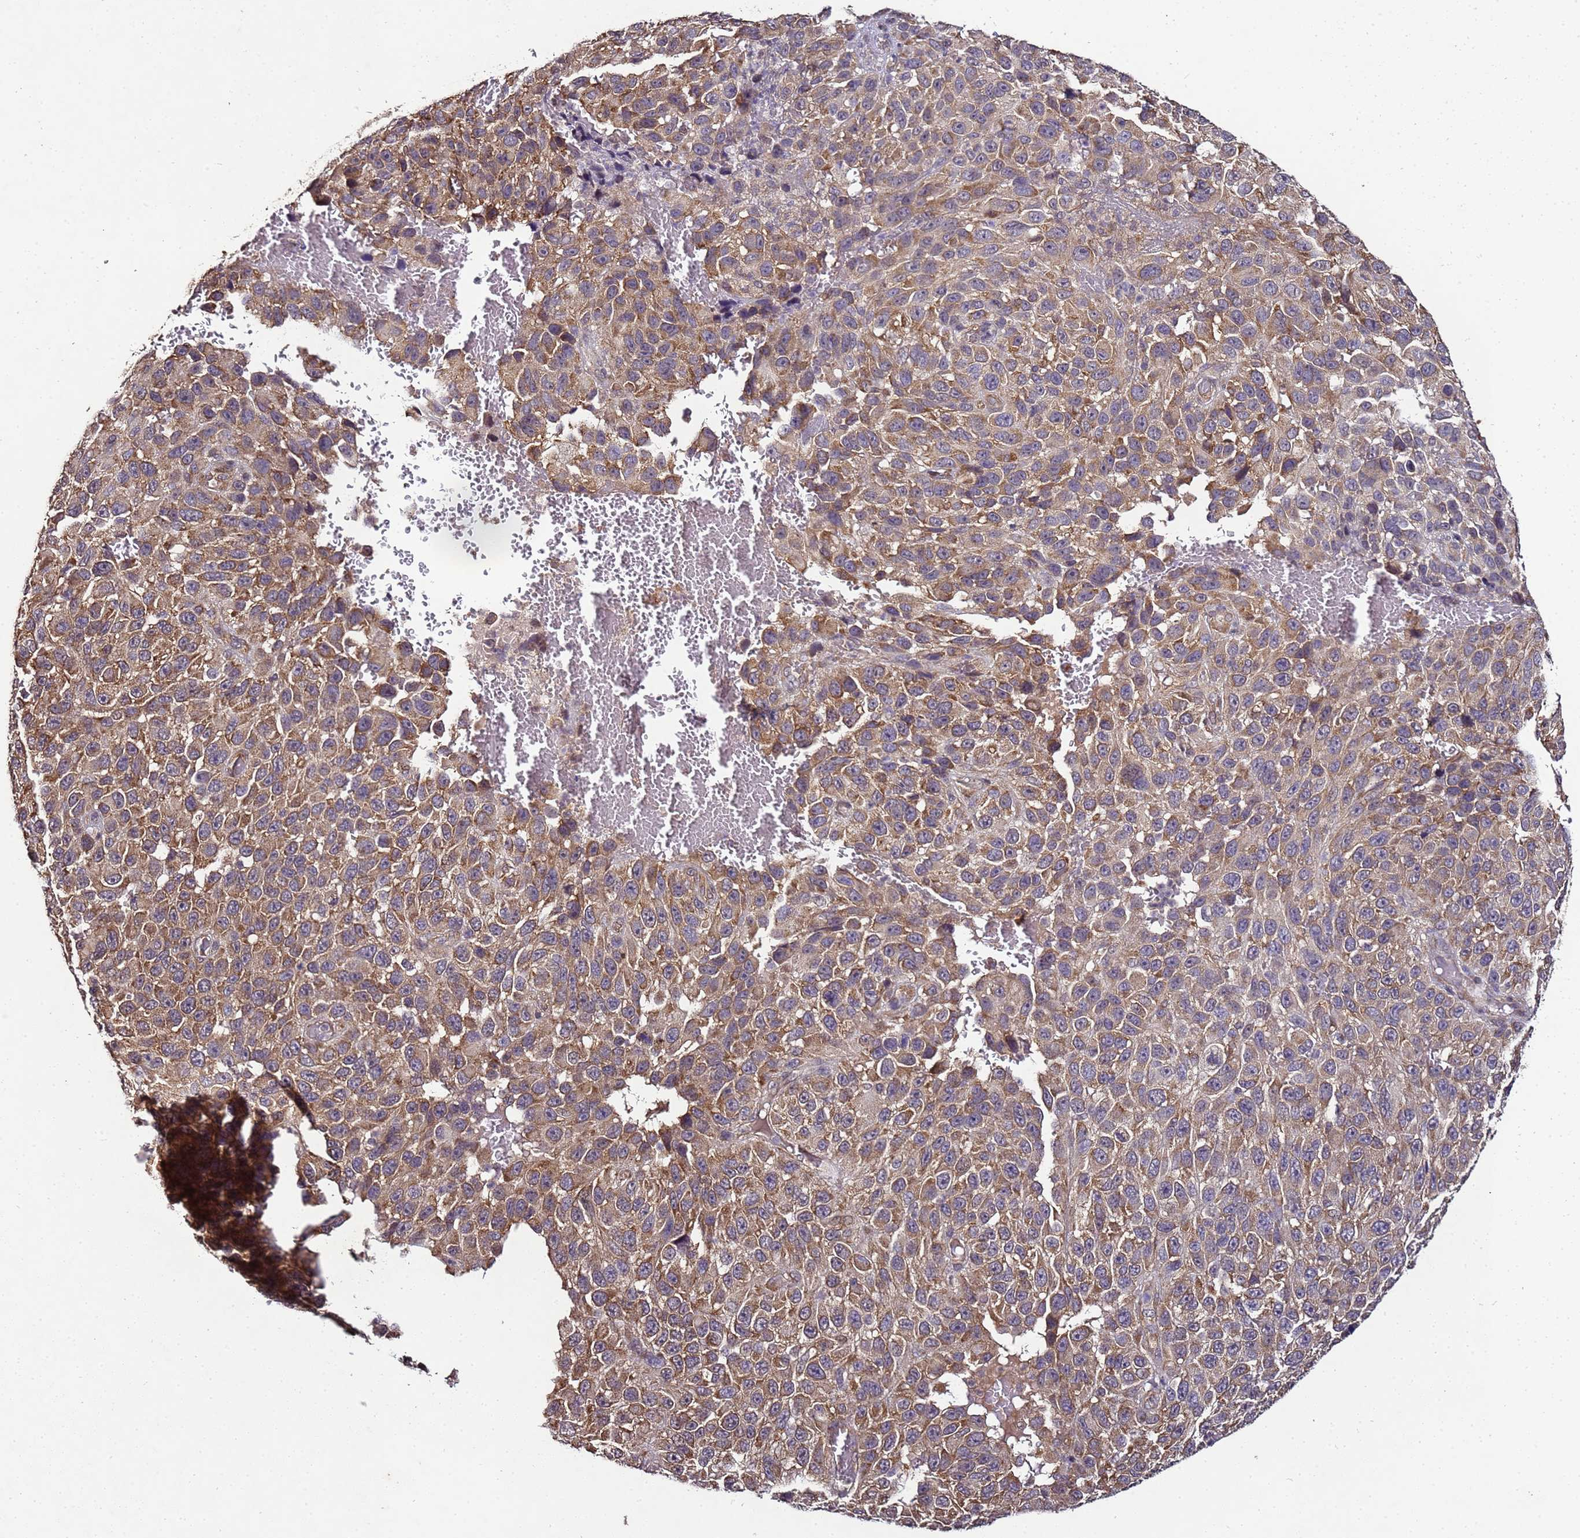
{"staining": {"intensity": "moderate", "quantity": ">75%", "location": "cytoplasmic/membranous"}, "tissue": "melanoma", "cell_type": "Tumor cells", "image_type": "cancer", "snomed": [{"axis": "morphology", "description": "Malignant melanoma, NOS"}, {"axis": "topography", "description": "Skin"}], "caption": "A micrograph of melanoma stained for a protein demonstrates moderate cytoplasmic/membranous brown staining in tumor cells.", "gene": "ANKRD17", "patient": {"sex": "female", "age": 96}}